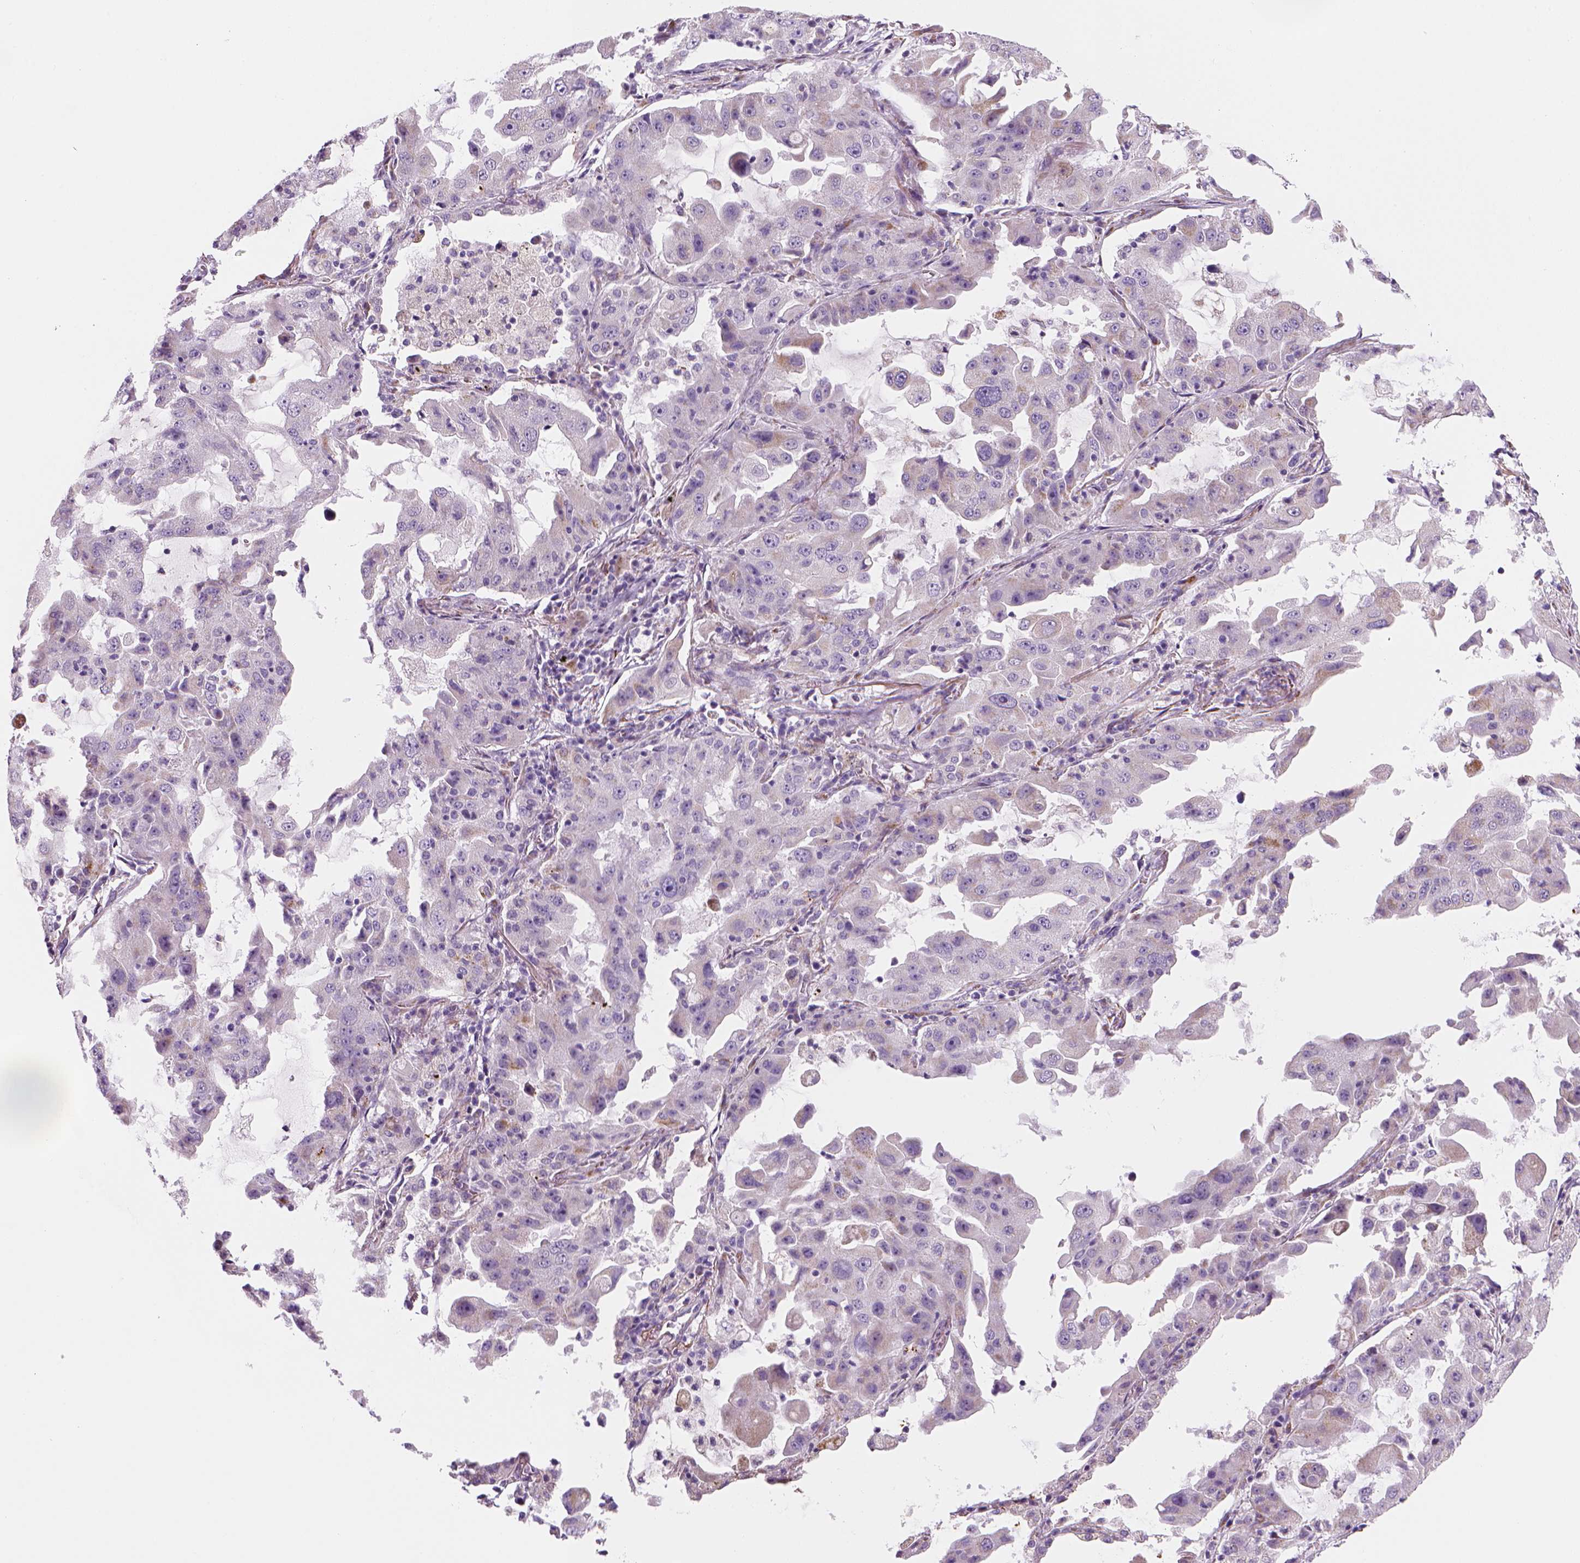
{"staining": {"intensity": "negative", "quantity": "none", "location": "none"}, "tissue": "lung cancer", "cell_type": "Tumor cells", "image_type": "cancer", "snomed": [{"axis": "morphology", "description": "Adenocarcinoma, NOS"}, {"axis": "topography", "description": "Lung"}], "caption": "Immunohistochemical staining of human lung cancer demonstrates no significant expression in tumor cells.", "gene": "CES2", "patient": {"sex": "female", "age": 61}}